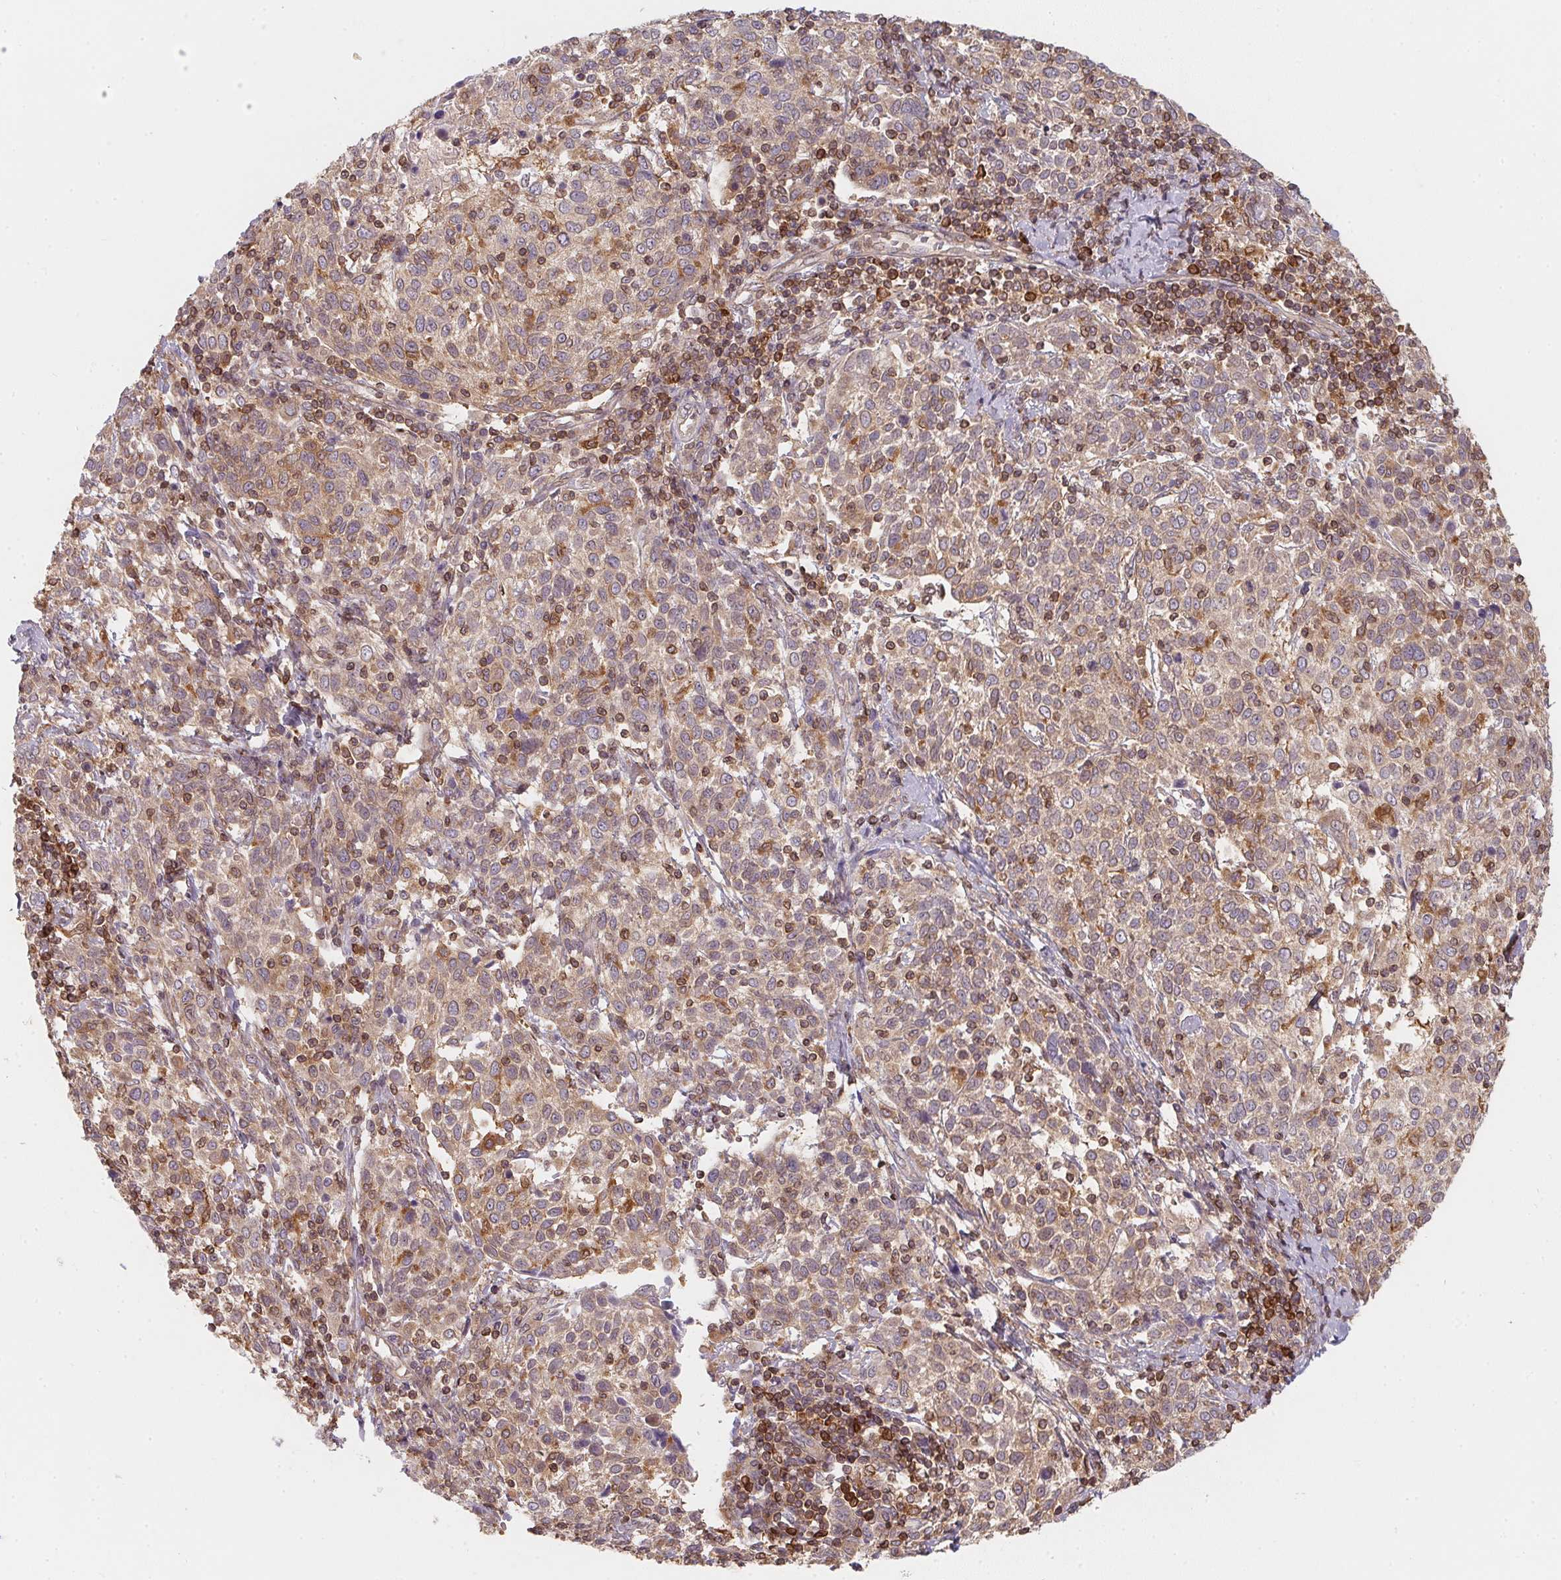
{"staining": {"intensity": "weak", "quantity": "<25%", "location": "cytoplasmic/membranous"}, "tissue": "cervical cancer", "cell_type": "Tumor cells", "image_type": "cancer", "snomed": [{"axis": "morphology", "description": "Squamous cell carcinoma, NOS"}, {"axis": "topography", "description": "Cervix"}], "caption": "High magnification brightfield microscopy of squamous cell carcinoma (cervical) stained with DAB (brown) and counterstained with hematoxylin (blue): tumor cells show no significant positivity.", "gene": "ANKRD13A", "patient": {"sex": "female", "age": 61}}